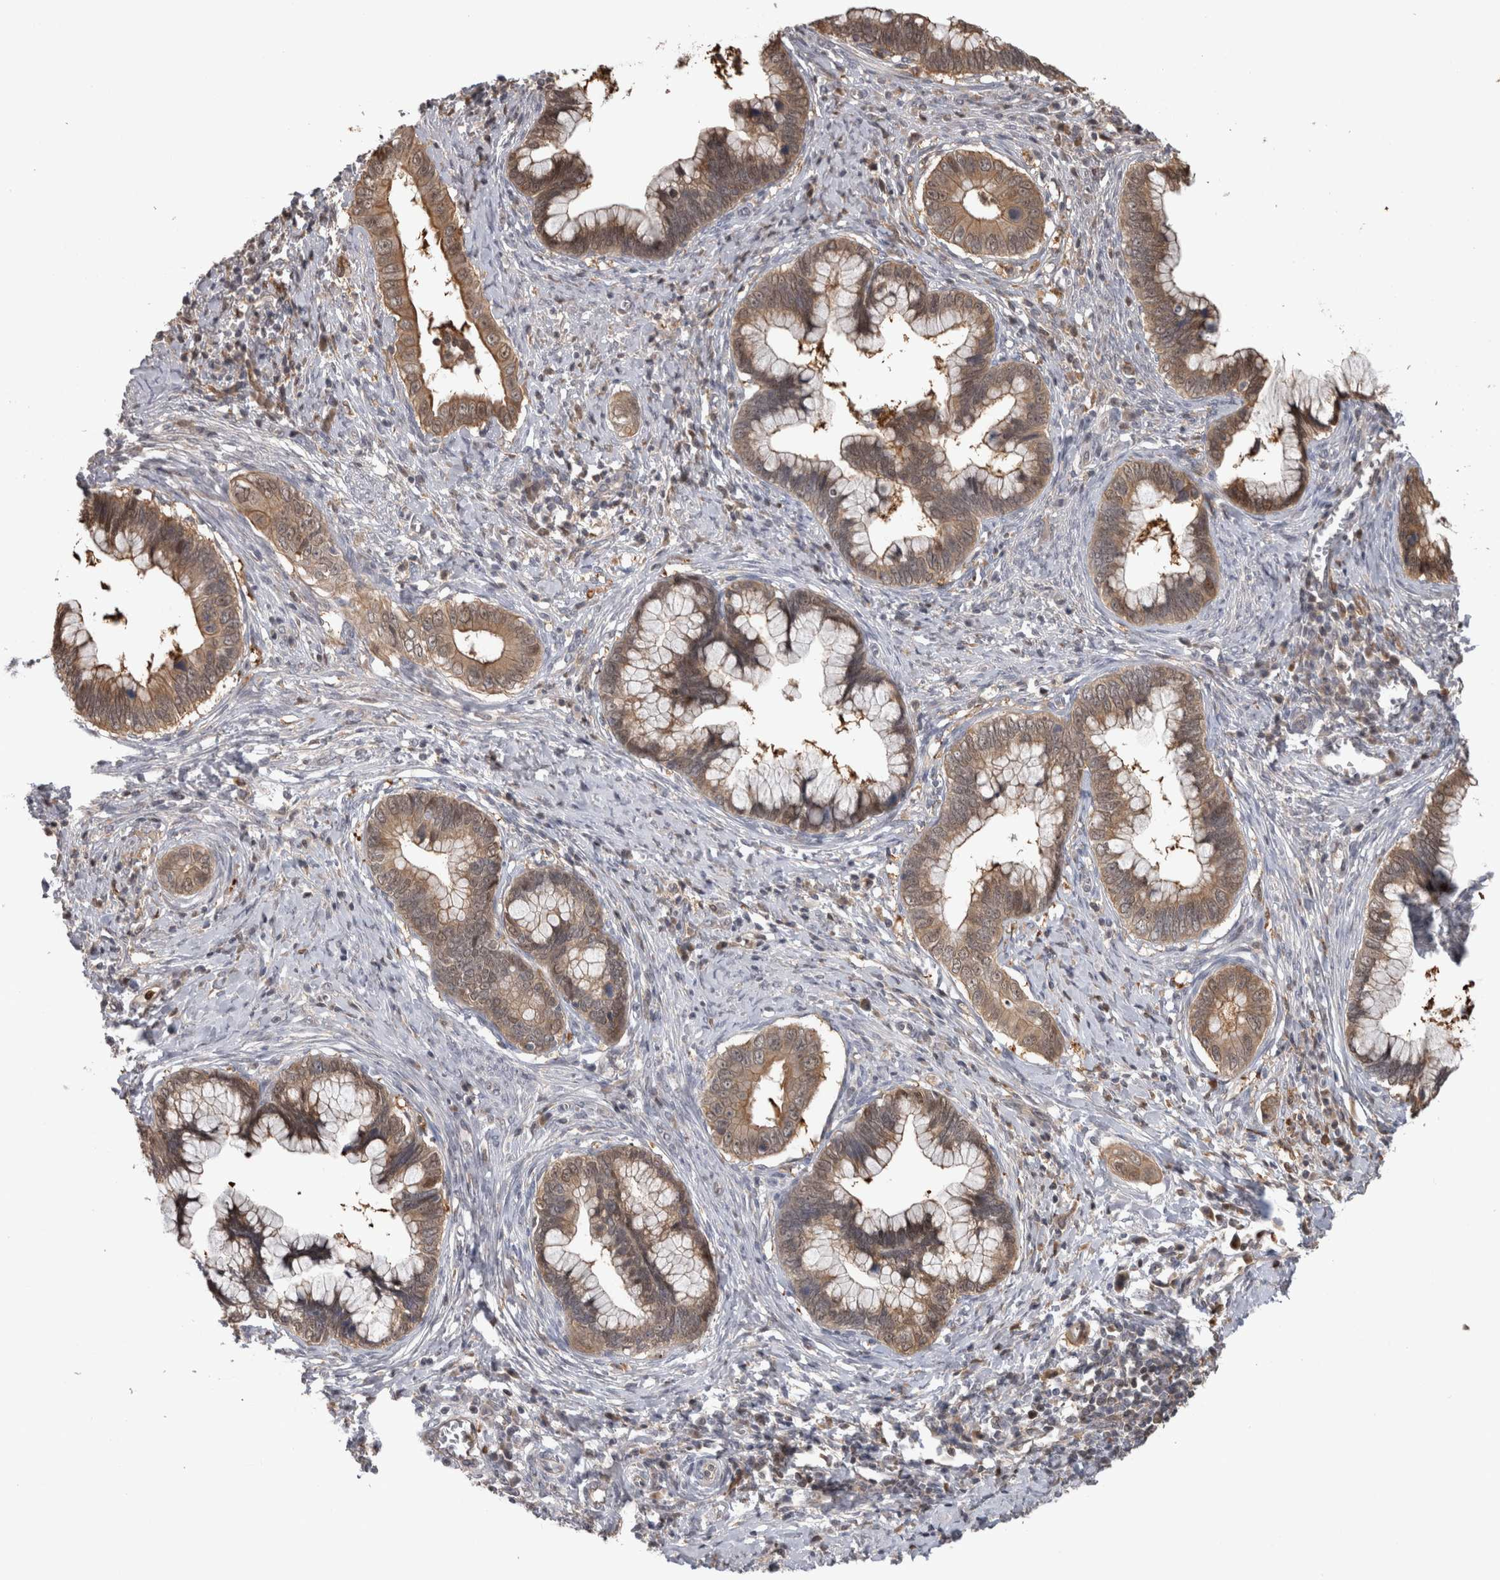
{"staining": {"intensity": "weak", "quantity": ">75%", "location": "cytoplasmic/membranous"}, "tissue": "cervical cancer", "cell_type": "Tumor cells", "image_type": "cancer", "snomed": [{"axis": "morphology", "description": "Adenocarcinoma, NOS"}, {"axis": "topography", "description": "Cervix"}], "caption": "Cervical cancer was stained to show a protein in brown. There is low levels of weak cytoplasmic/membranous expression in approximately >75% of tumor cells. (DAB (3,3'-diaminobenzidine) IHC, brown staining for protein, blue staining for nuclei).", "gene": "USH1G", "patient": {"sex": "female", "age": 44}}